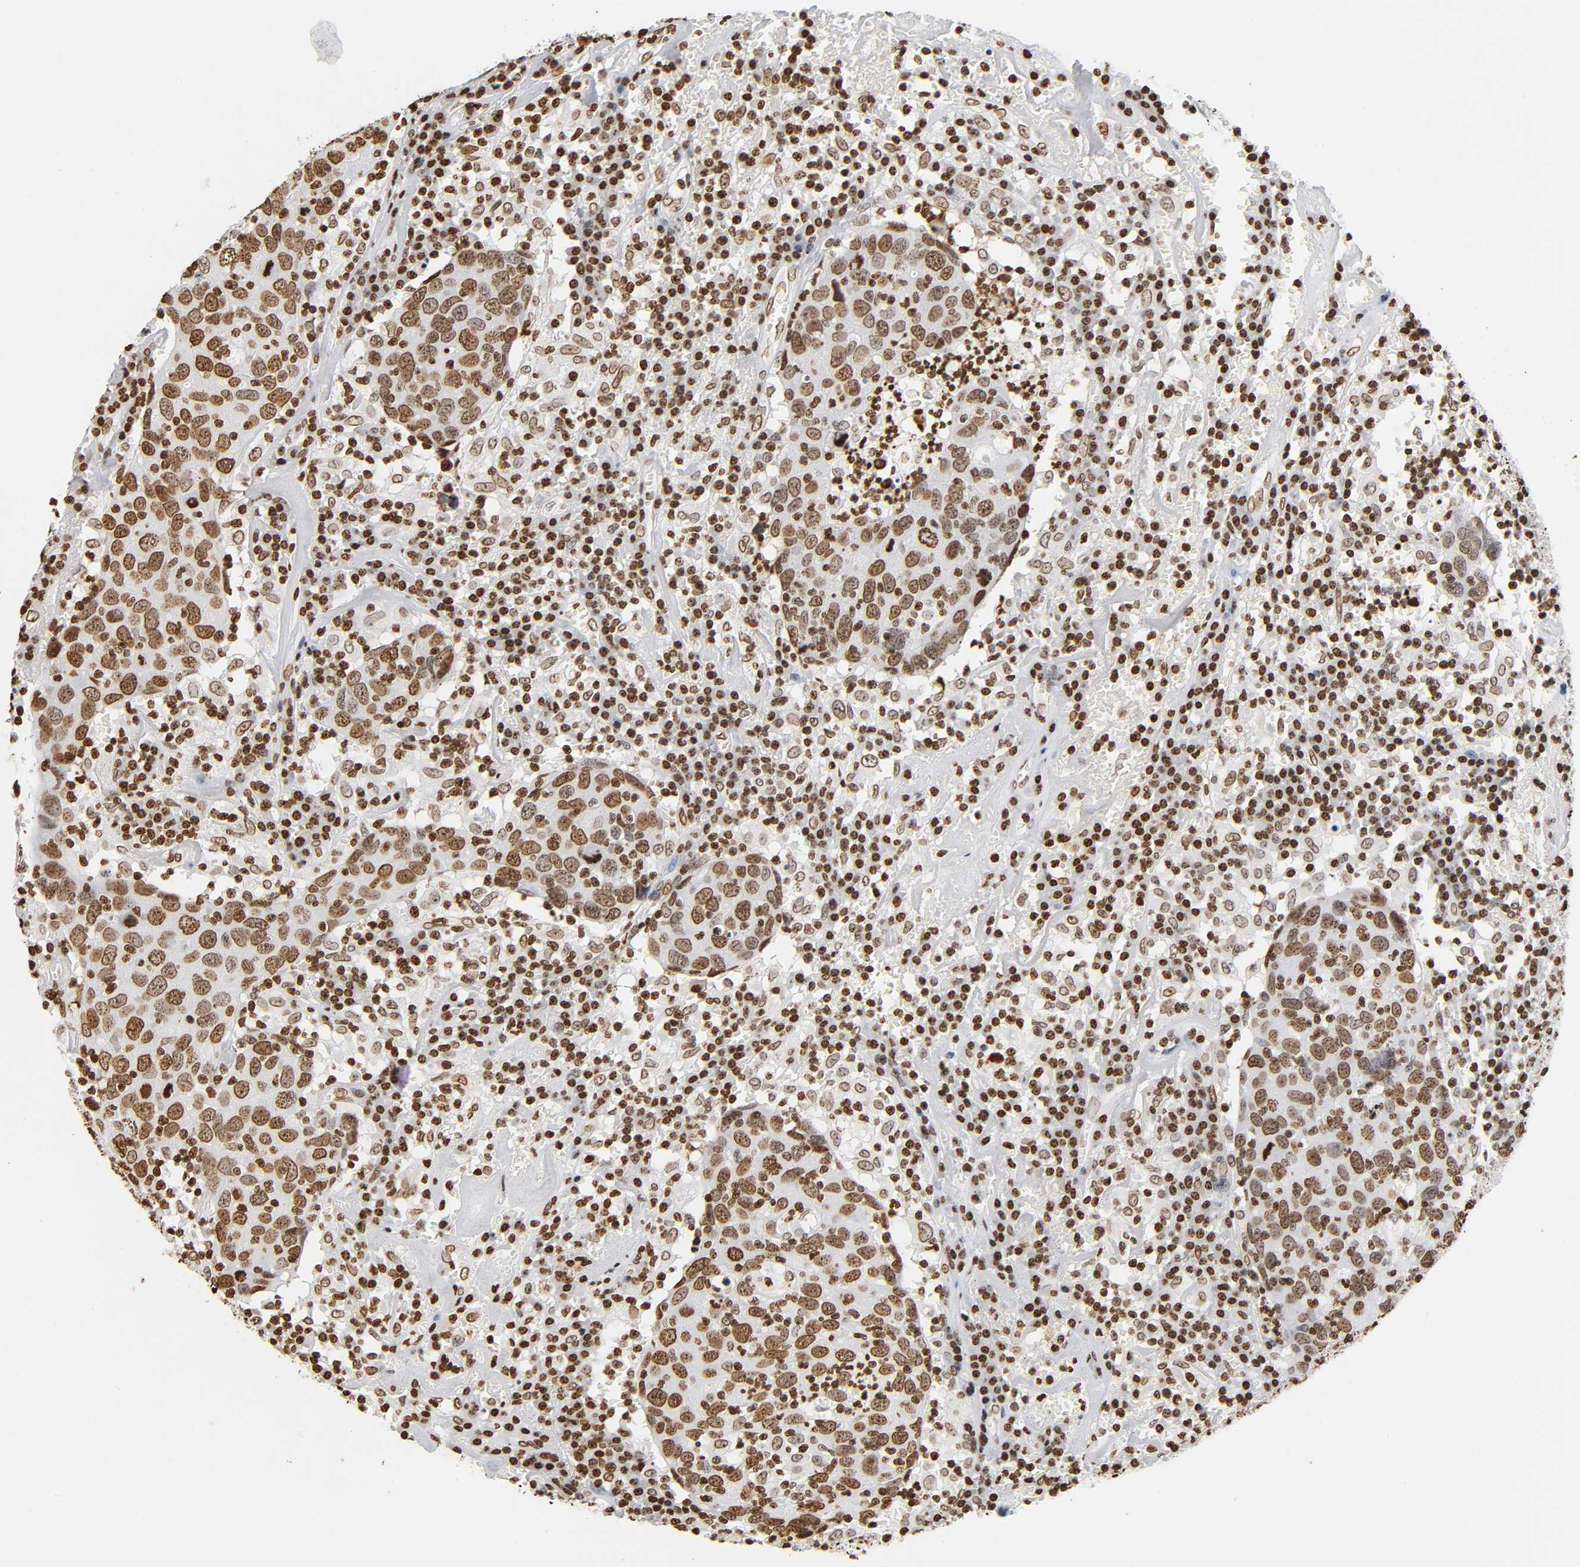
{"staining": {"intensity": "moderate", "quantity": ">75%", "location": "nuclear"}, "tissue": "head and neck cancer", "cell_type": "Tumor cells", "image_type": "cancer", "snomed": [{"axis": "morphology", "description": "Adenocarcinoma, NOS"}, {"axis": "topography", "description": "Salivary gland"}, {"axis": "topography", "description": "Head-Neck"}], "caption": "The micrograph reveals a brown stain indicating the presence of a protein in the nuclear of tumor cells in adenocarcinoma (head and neck). Immunohistochemistry stains the protein of interest in brown and the nuclei are stained blue.", "gene": "HOXA6", "patient": {"sex": "female", "age": 65}}